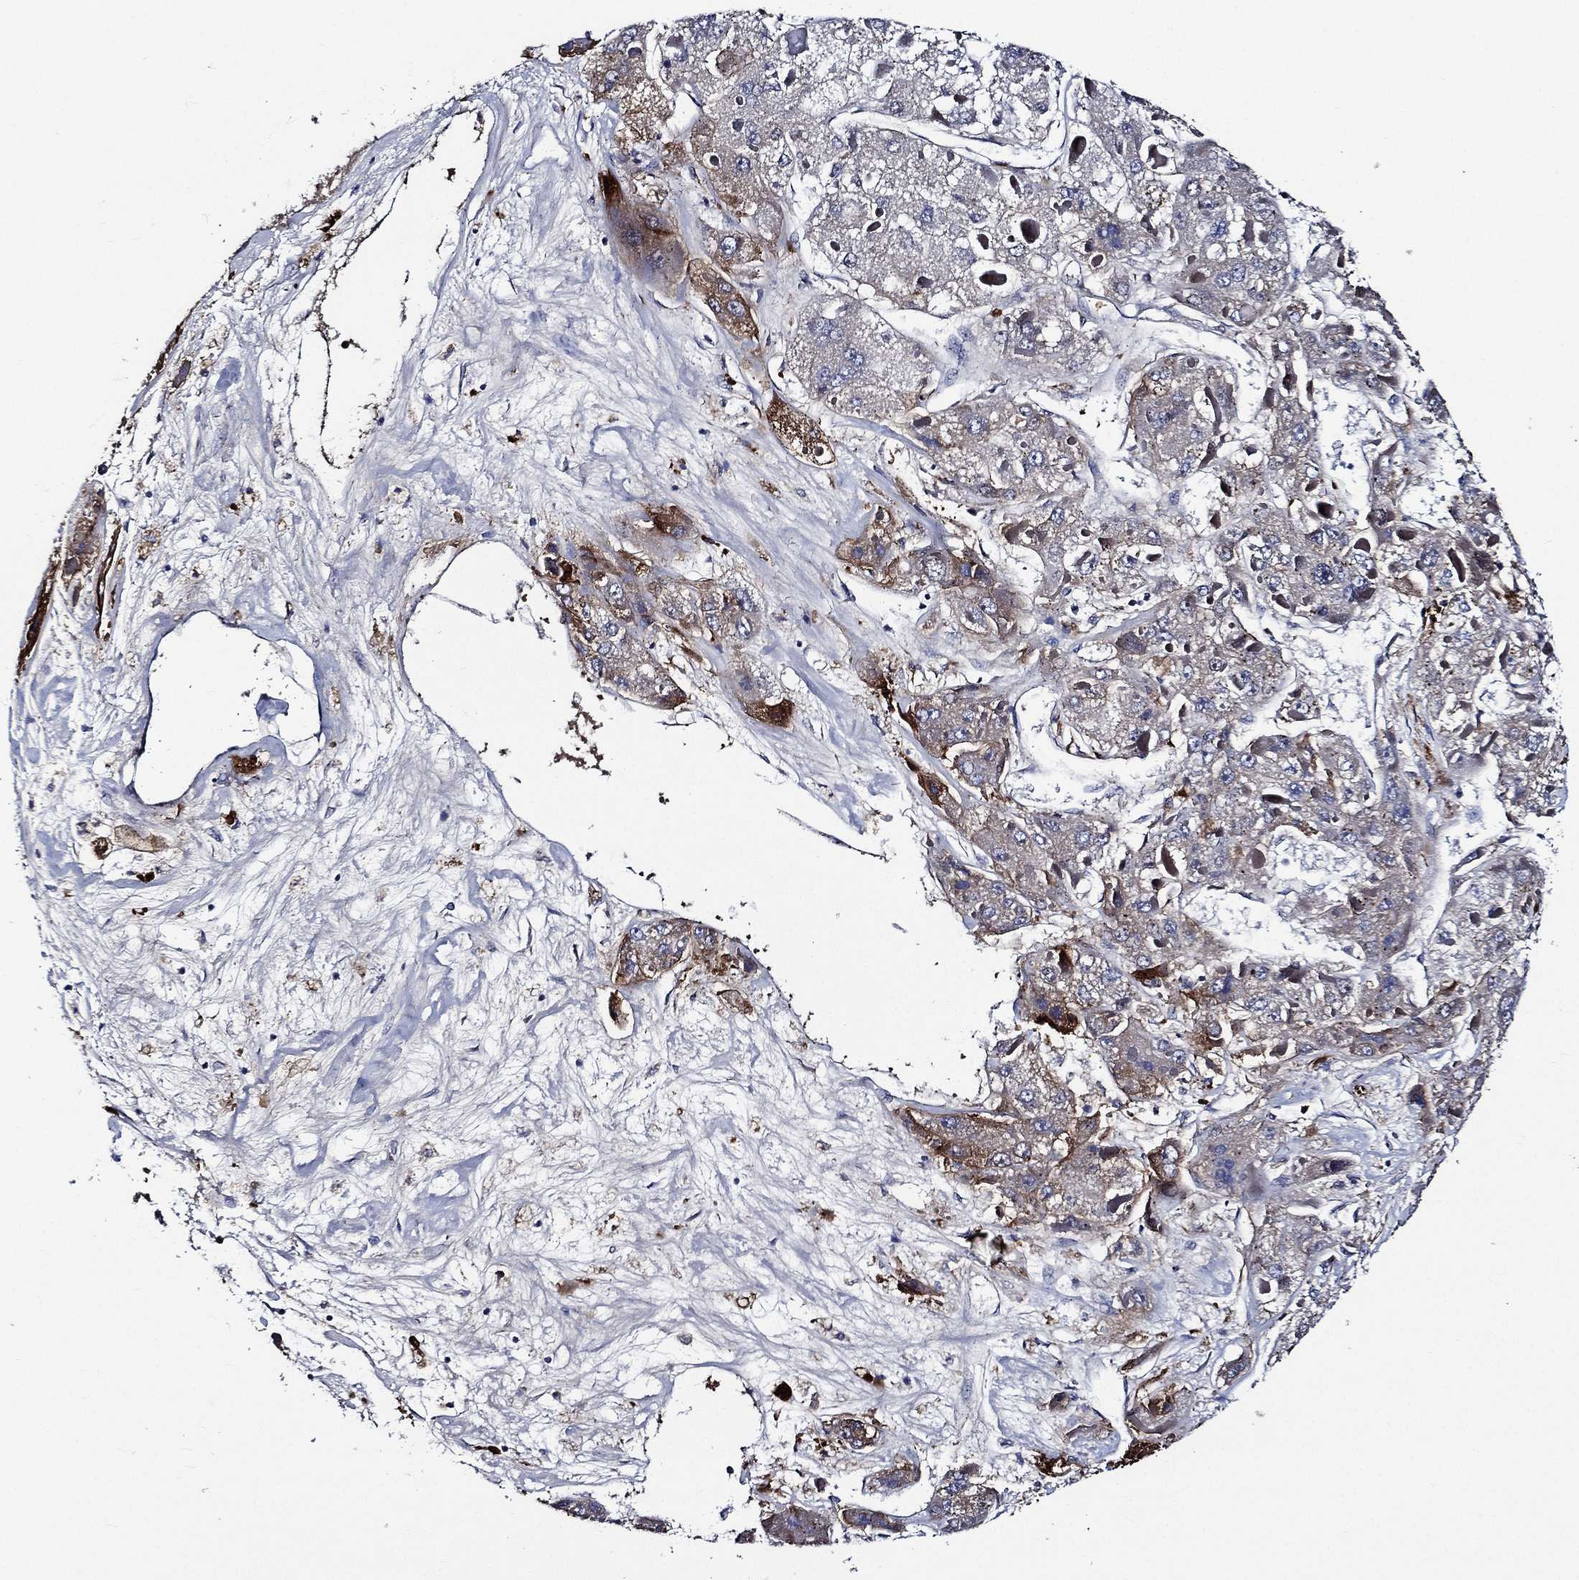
{"staining": {"intensity": "moderate", "quantity": "<25%", "location": "cytoplasmic/membranous"}, "tissue": "liver cancer", "cell_type": "Tumor cells", "image_type": "cancer", "snomed": [{"axis": "morphology", "description": "Carcinoma, Hepatocellular, NOS"}, {"axis": "topography", "description": "Liver"}], "caption": "Immunohistochemical staining of liver cancer shows moderate cytoplasmic/membranous protein expression in approximately <25% of tumor cells. (DAB IHC, brown staining for protein, blue staining for nuclei).", "gene": "KIF20B", "patient": {"sex": "female", "age": 73}}